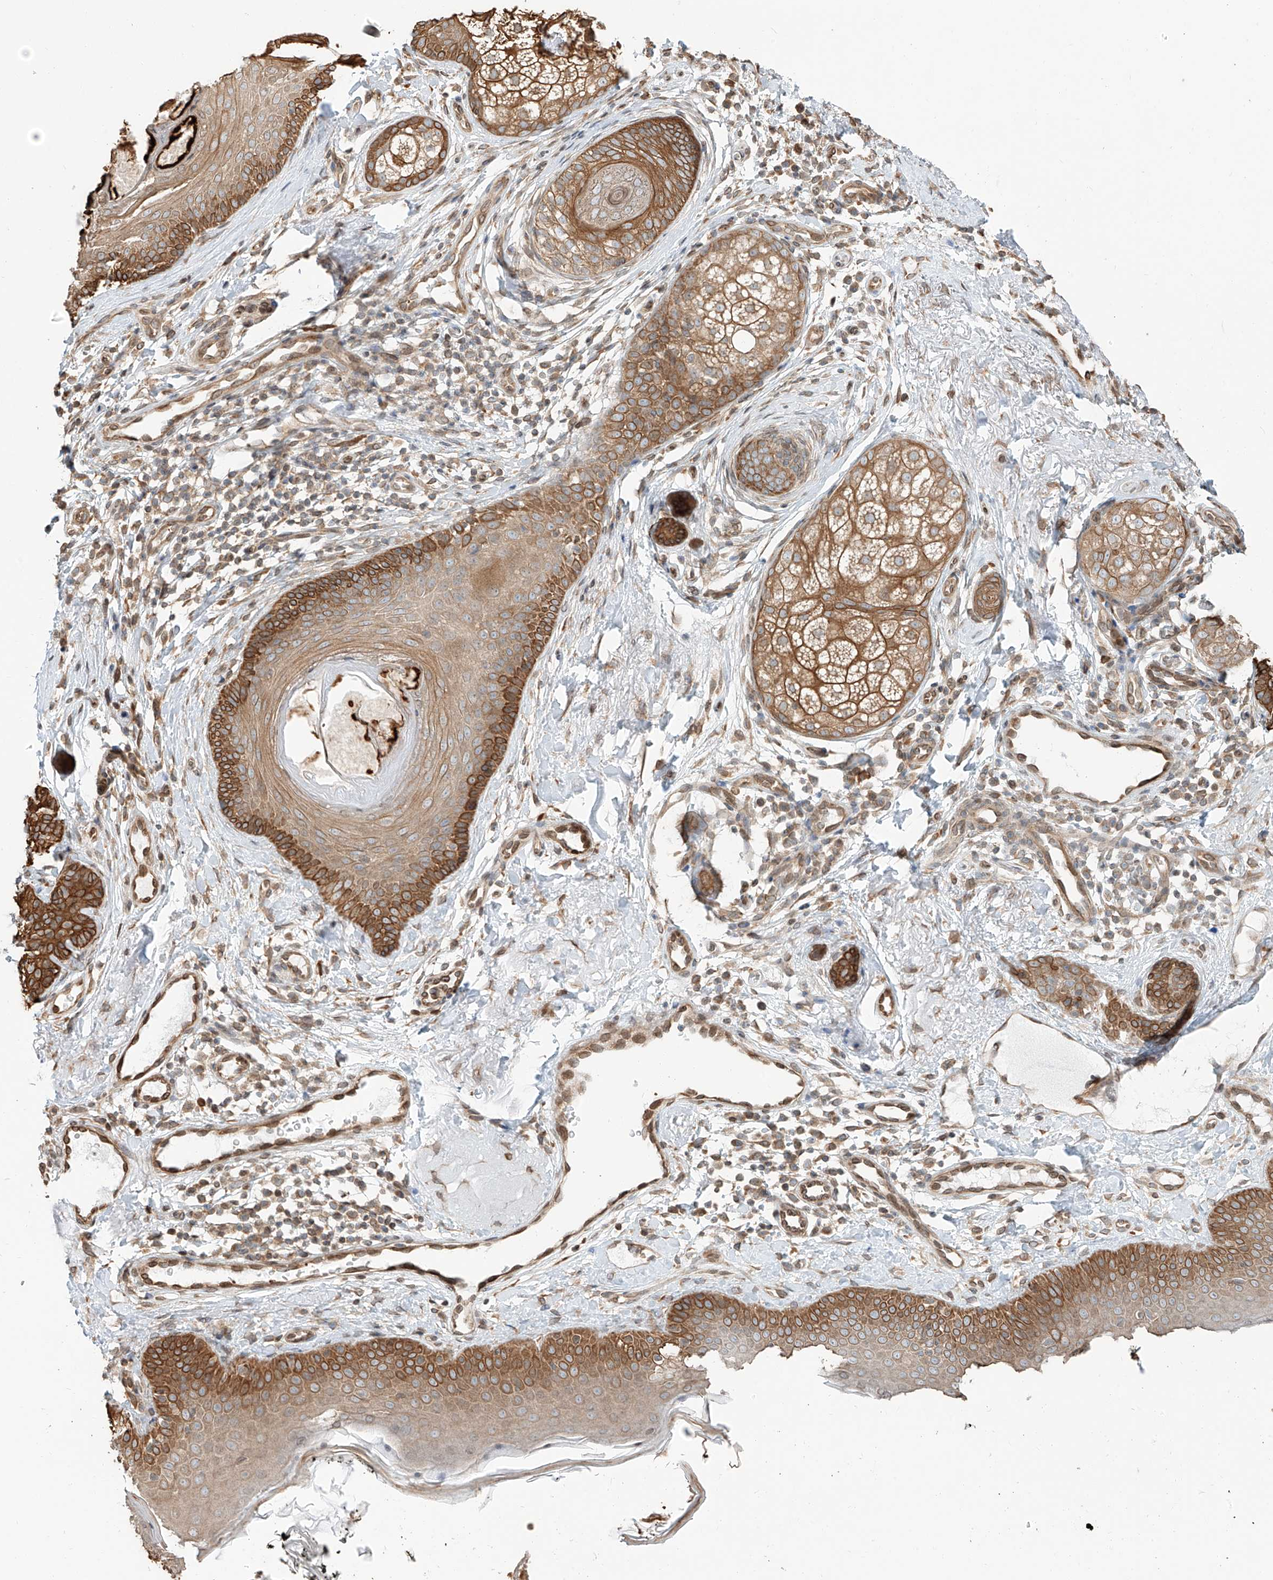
{"staining": {"intensity": "moderate", "quantity": ">75%", "location": "cytoplasmic/membranous"}, "tissue": "skin", "cell_type": "Fibroblasts", "image_type": "normal", "snomed": [{"axis": "morphology", "description": "Normal tissue, NOS"}, {"axis": "topography", "description": "Skin"}], "caption": "Approximately >75% of fibroblasts in benign human skin show moderate cytoplasmic/membranous protein positivity as visualized by brown immunohistochemical staining.", "gene": "CEP162", "patient": {"sex": "male", "age": 57}}